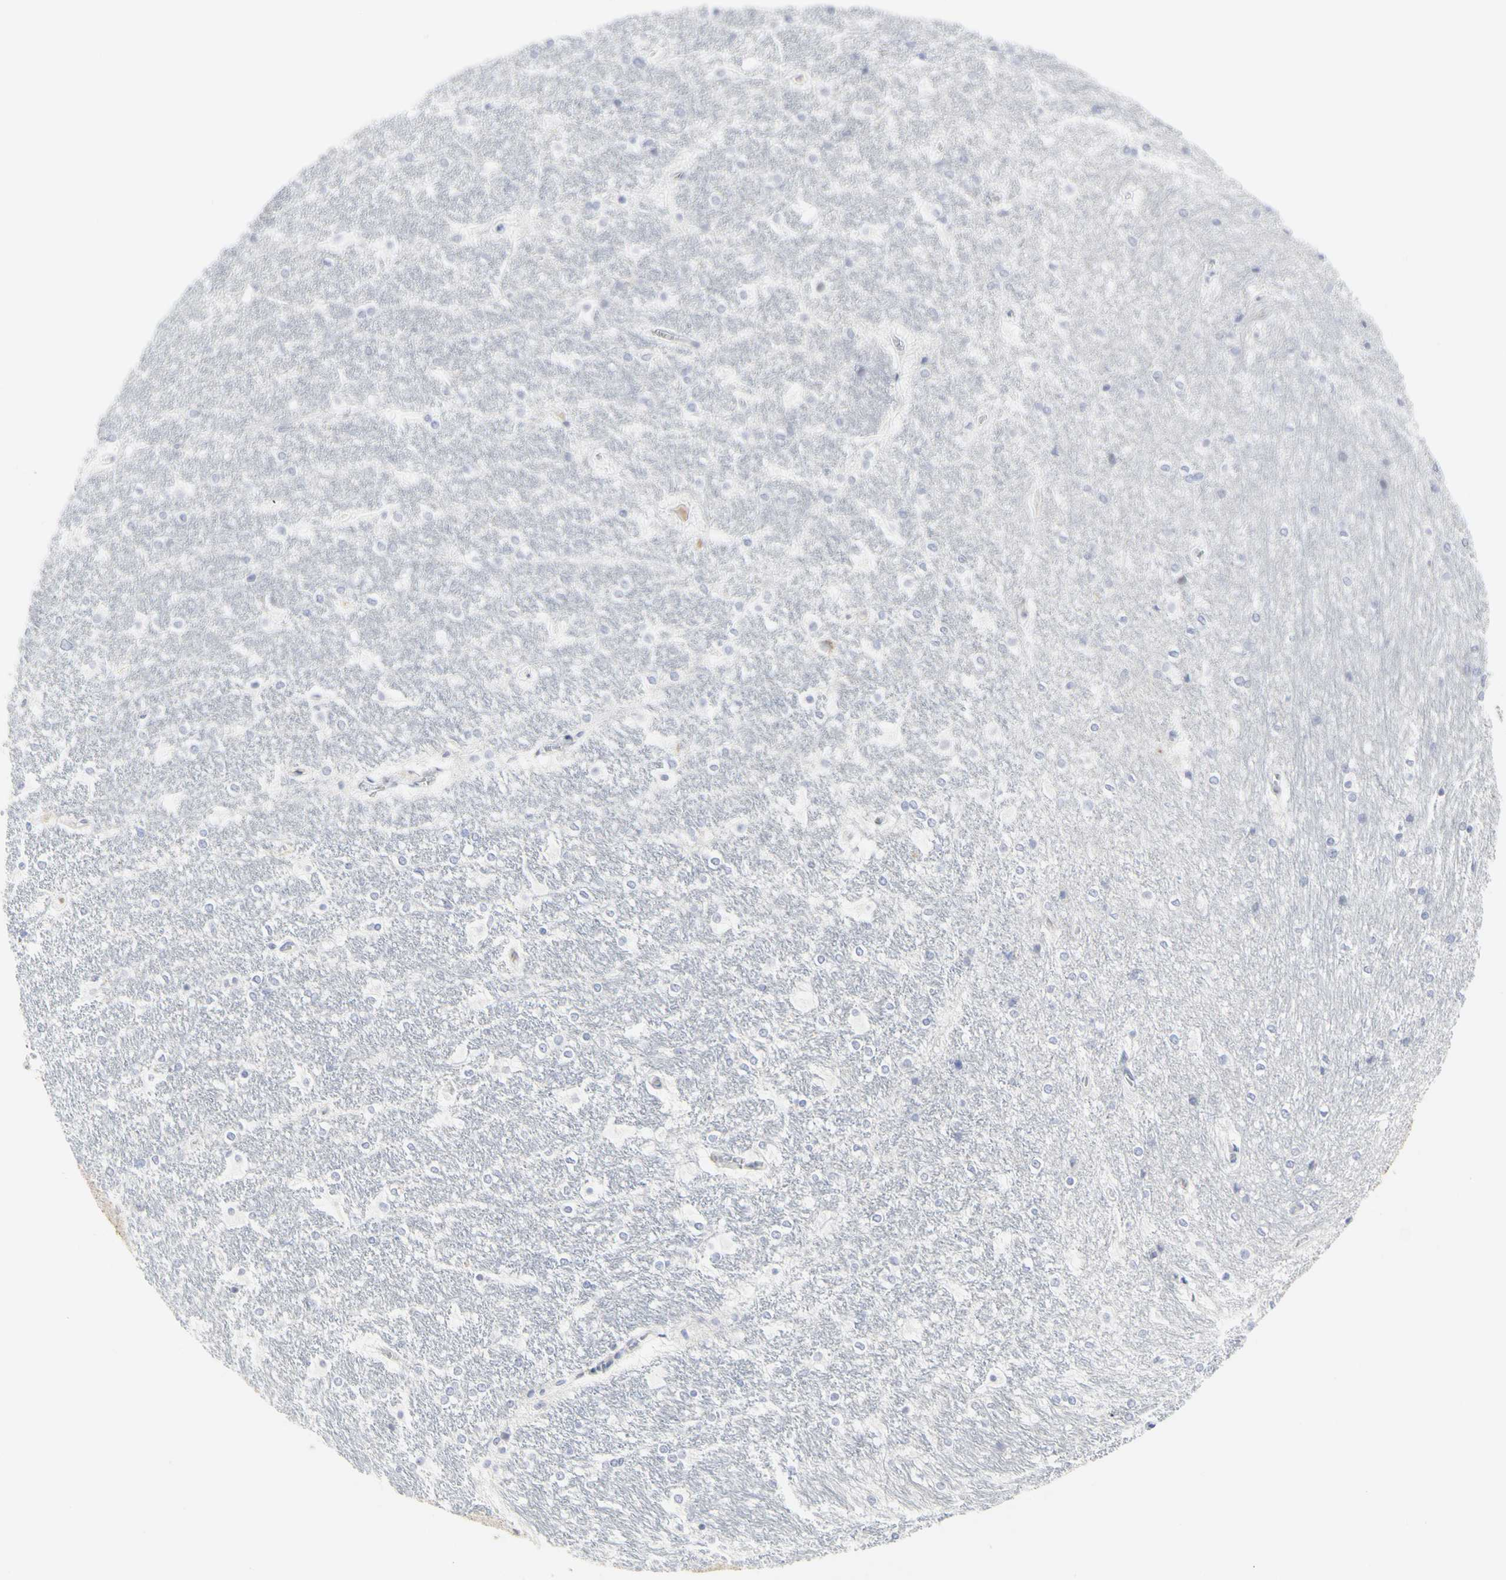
{"staining": {"intensity": "negative", "quantity": "none", "location": "none"}, "tissue": "hippocampus", "cell_type": "Glial cells", "image_type": "normal", "snomed": [{"axis": "morphology", "description": "Normal tissue, NOS"}, {"axis": "topography", "description": "Hippocampus"}], "caption": "Immunohistochemistry (IHC) photomicrograph of unremarkable hippocampus: human hippocampus stained with DAB reveals no significant protein expression in glial cells. The staining is performed using DAB (3,3'-diaminobenzidine) brown chromogen with nuclei counter-stained in using hematoxylin.", "gene": "SHANK2", "patient": {"sex": "female", "age": 19}}